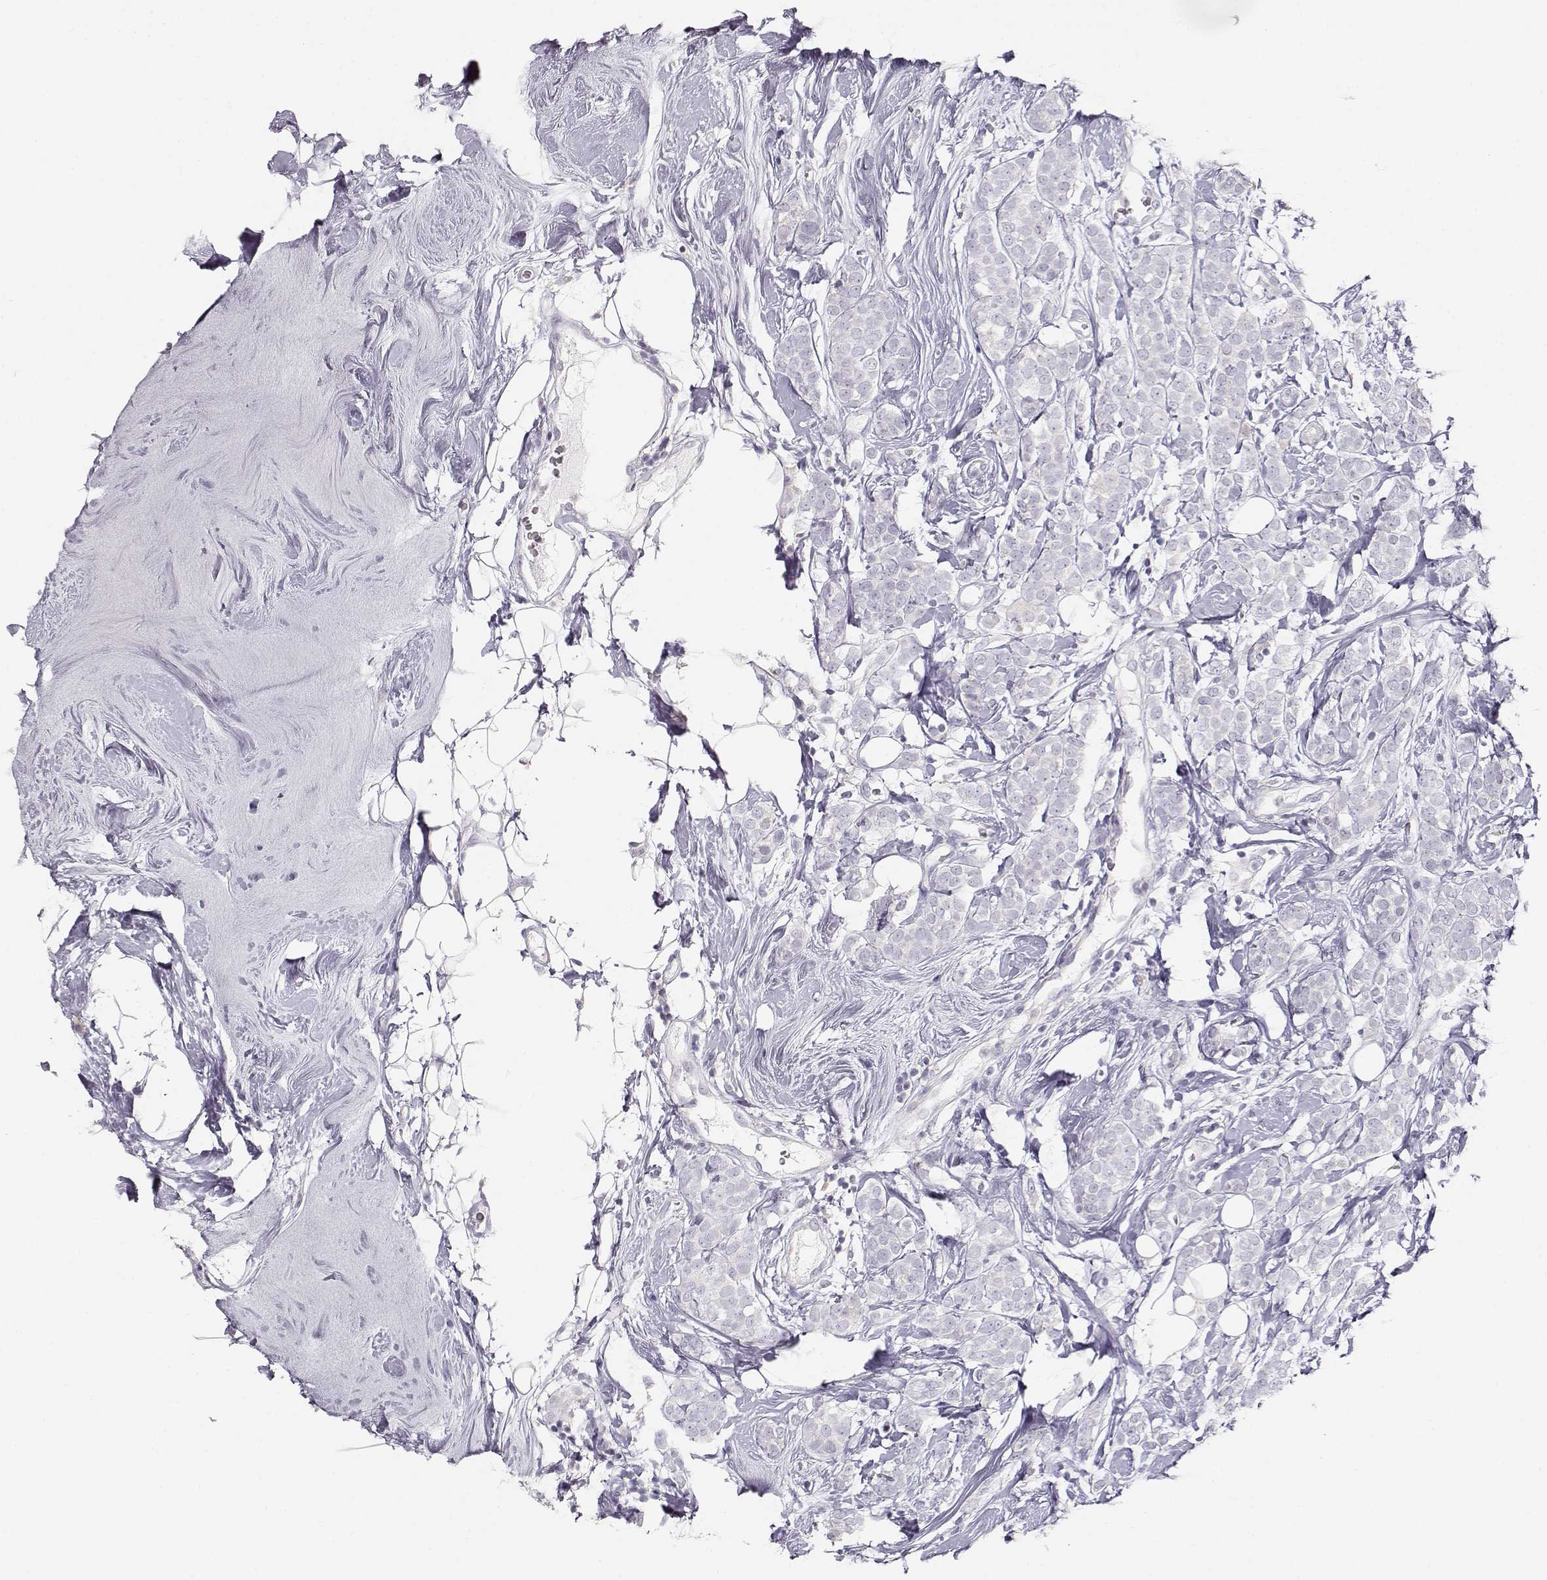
{"staining": {"intensity": "negative", "quantity": "none", "location": "none"}, "tissue": "breast cancer", "cell_type": "Tumor cells", "image_type": "cancer", "snomed": [{"axis": "morphology", "description": "Lobular carcinoma"}, {"axis": "topography", "description": "Breast"}], "caption": "The image demonstrates no staining of tumor cells in breast lobular carcinoma. (Stains: DAB immunohistochemistry with hematoxylin counter stain, Microscopy: brightfield microscopy at high magnification).", "gene": "LEPR", "patient": {"sex": "female", "age": 49}}